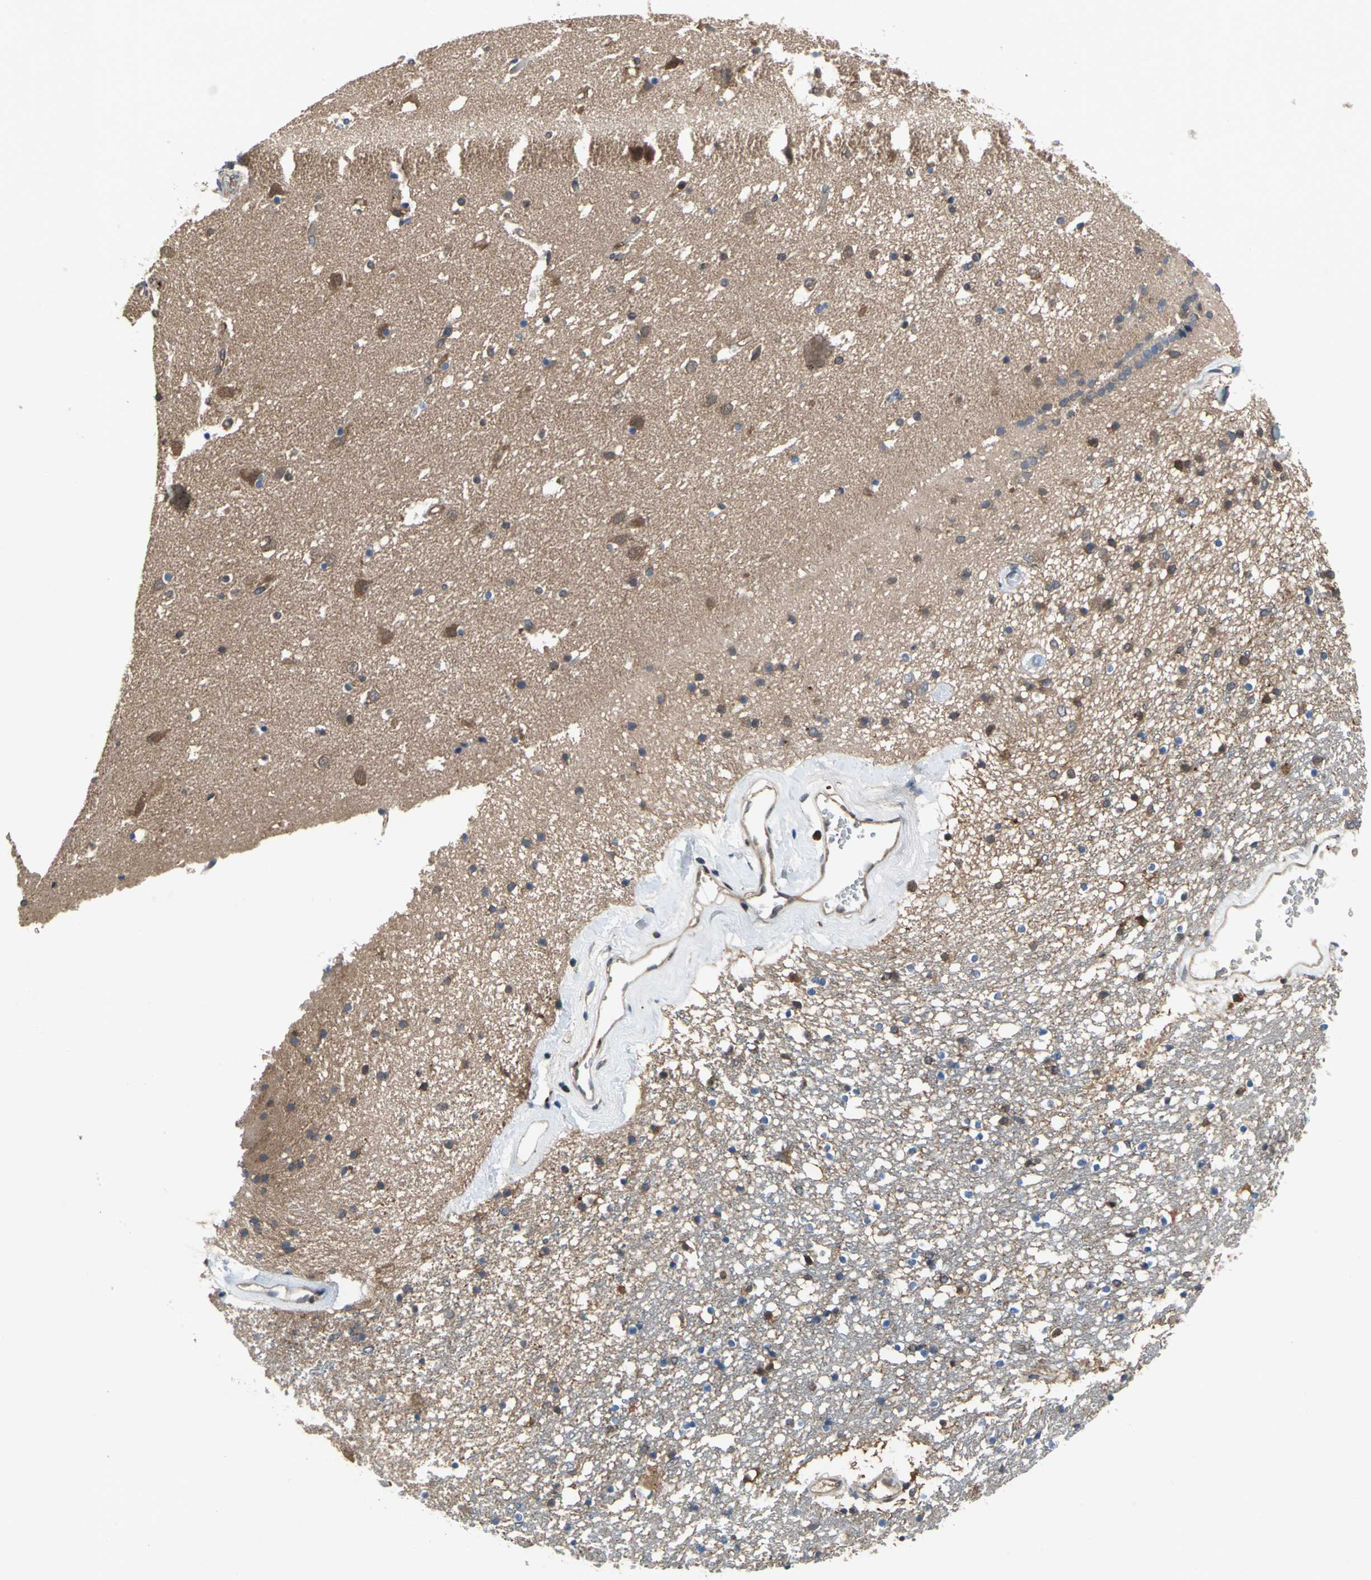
{"staining": {"intensity": "strong", "quantity": "<25%", "location": "cytoplasmic/membranous"}, "tissue": "caudate", "cell_type": "Glial cells", "image_type": "normal", "snomed": [{"axis": "morphology", "description": "Normal tissue, NOS"}, {"axis": "topography", "description": "Lateral ventricle wall"}], "caption": "The histopathology image displays staining of unremarkable caudate, revealing strong cytoplasmic/membranous protein staining (brown color) within glial cells.", "gene": "CAPN1", "patient": {"sex": "male", "age": 45}}